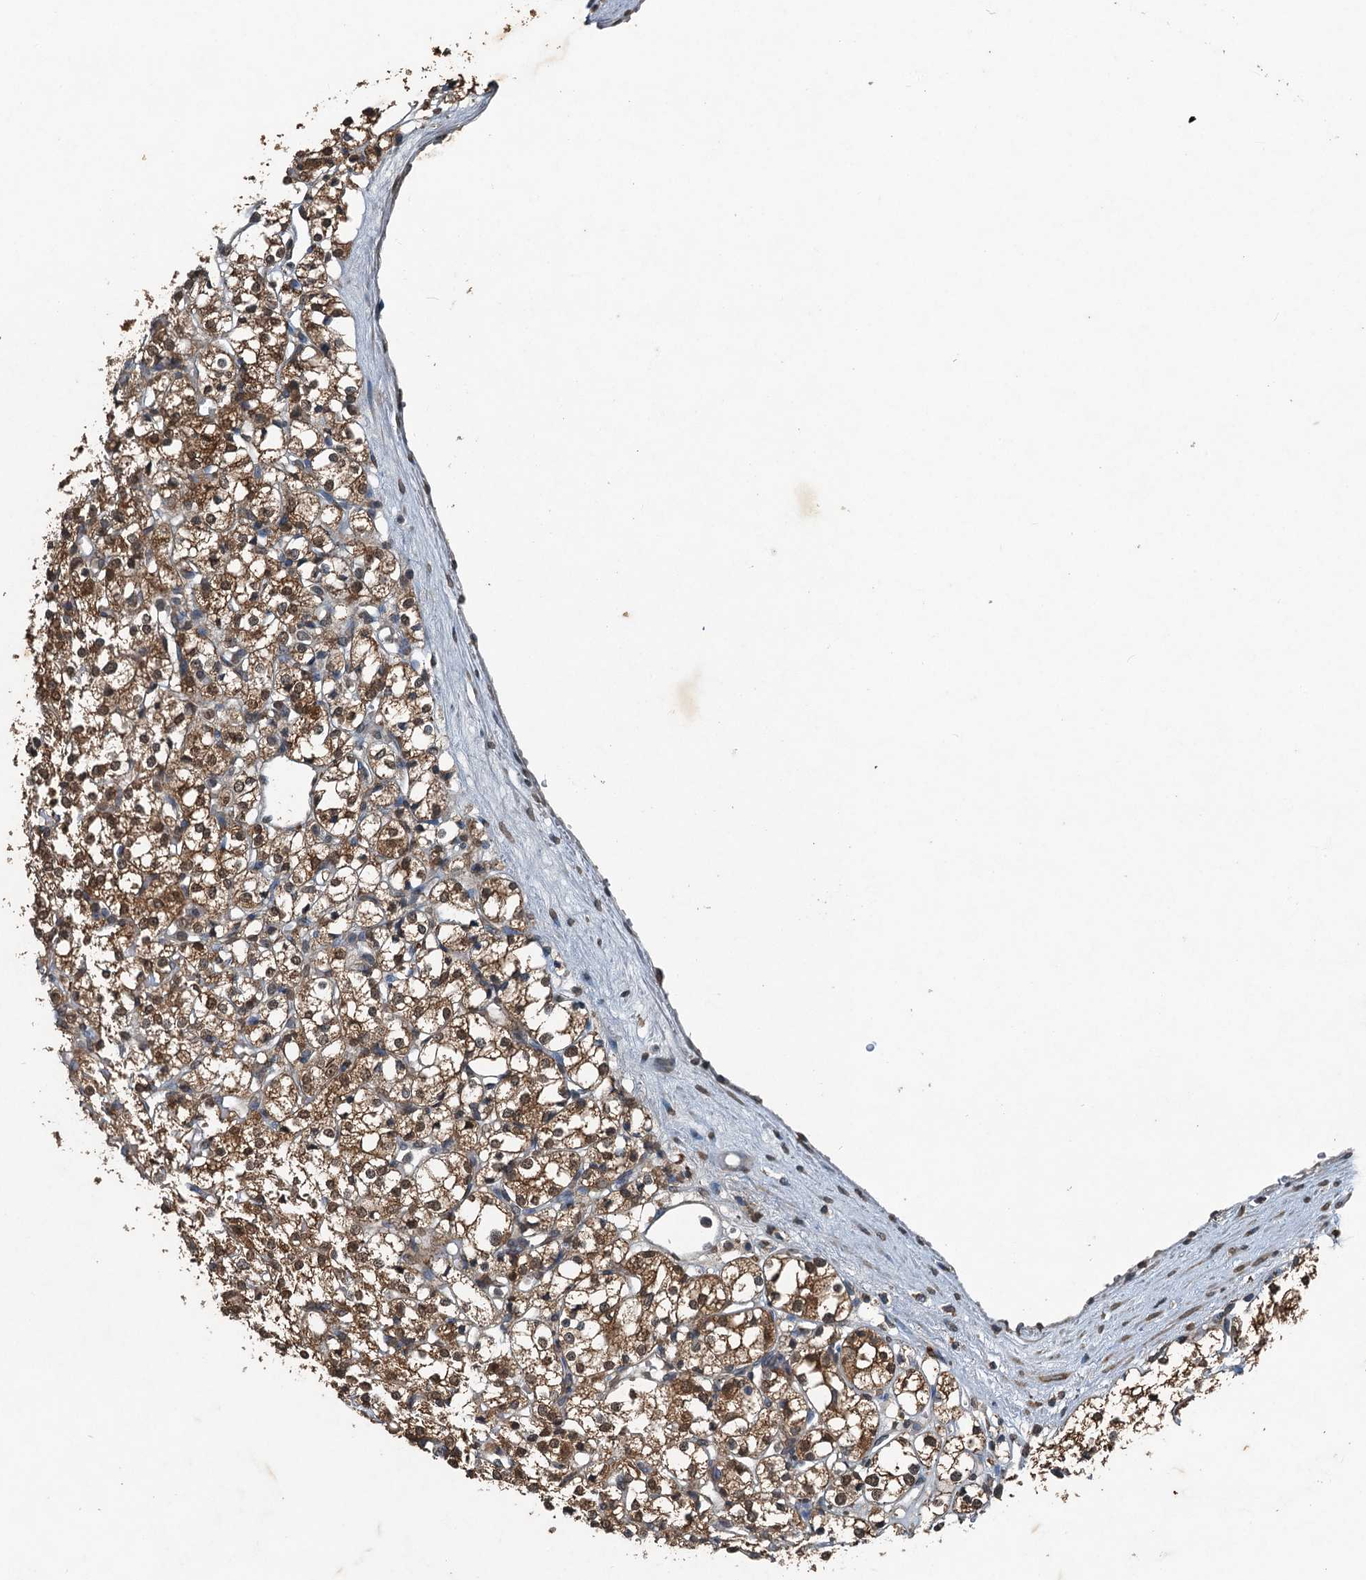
{"staining": {"intensity": "moderate", "quantity": ">75%", "location": "cytoplasmic/membranous,nuclear"}, "tissue": "renal cancer", "cell_type": "Tumor cells", "image_type": "cancer", "snomed": [{"axis": "morphology", "description": "Adenocarcinoma, NOS"}, {"axis": "topography", "description": "Kidney"}], "caption": "Immunohistochemistry (IHC) (DAB (3,3'-diaminobenzidine)) staining of renal cancer (adenocarcinoma) displays moderate cytoplasmic/membranous and nuclear protein positivity in about >75% of tumor cells.", "gene": "TCTN1", "patient": {"sex": "male", "age": 77}}